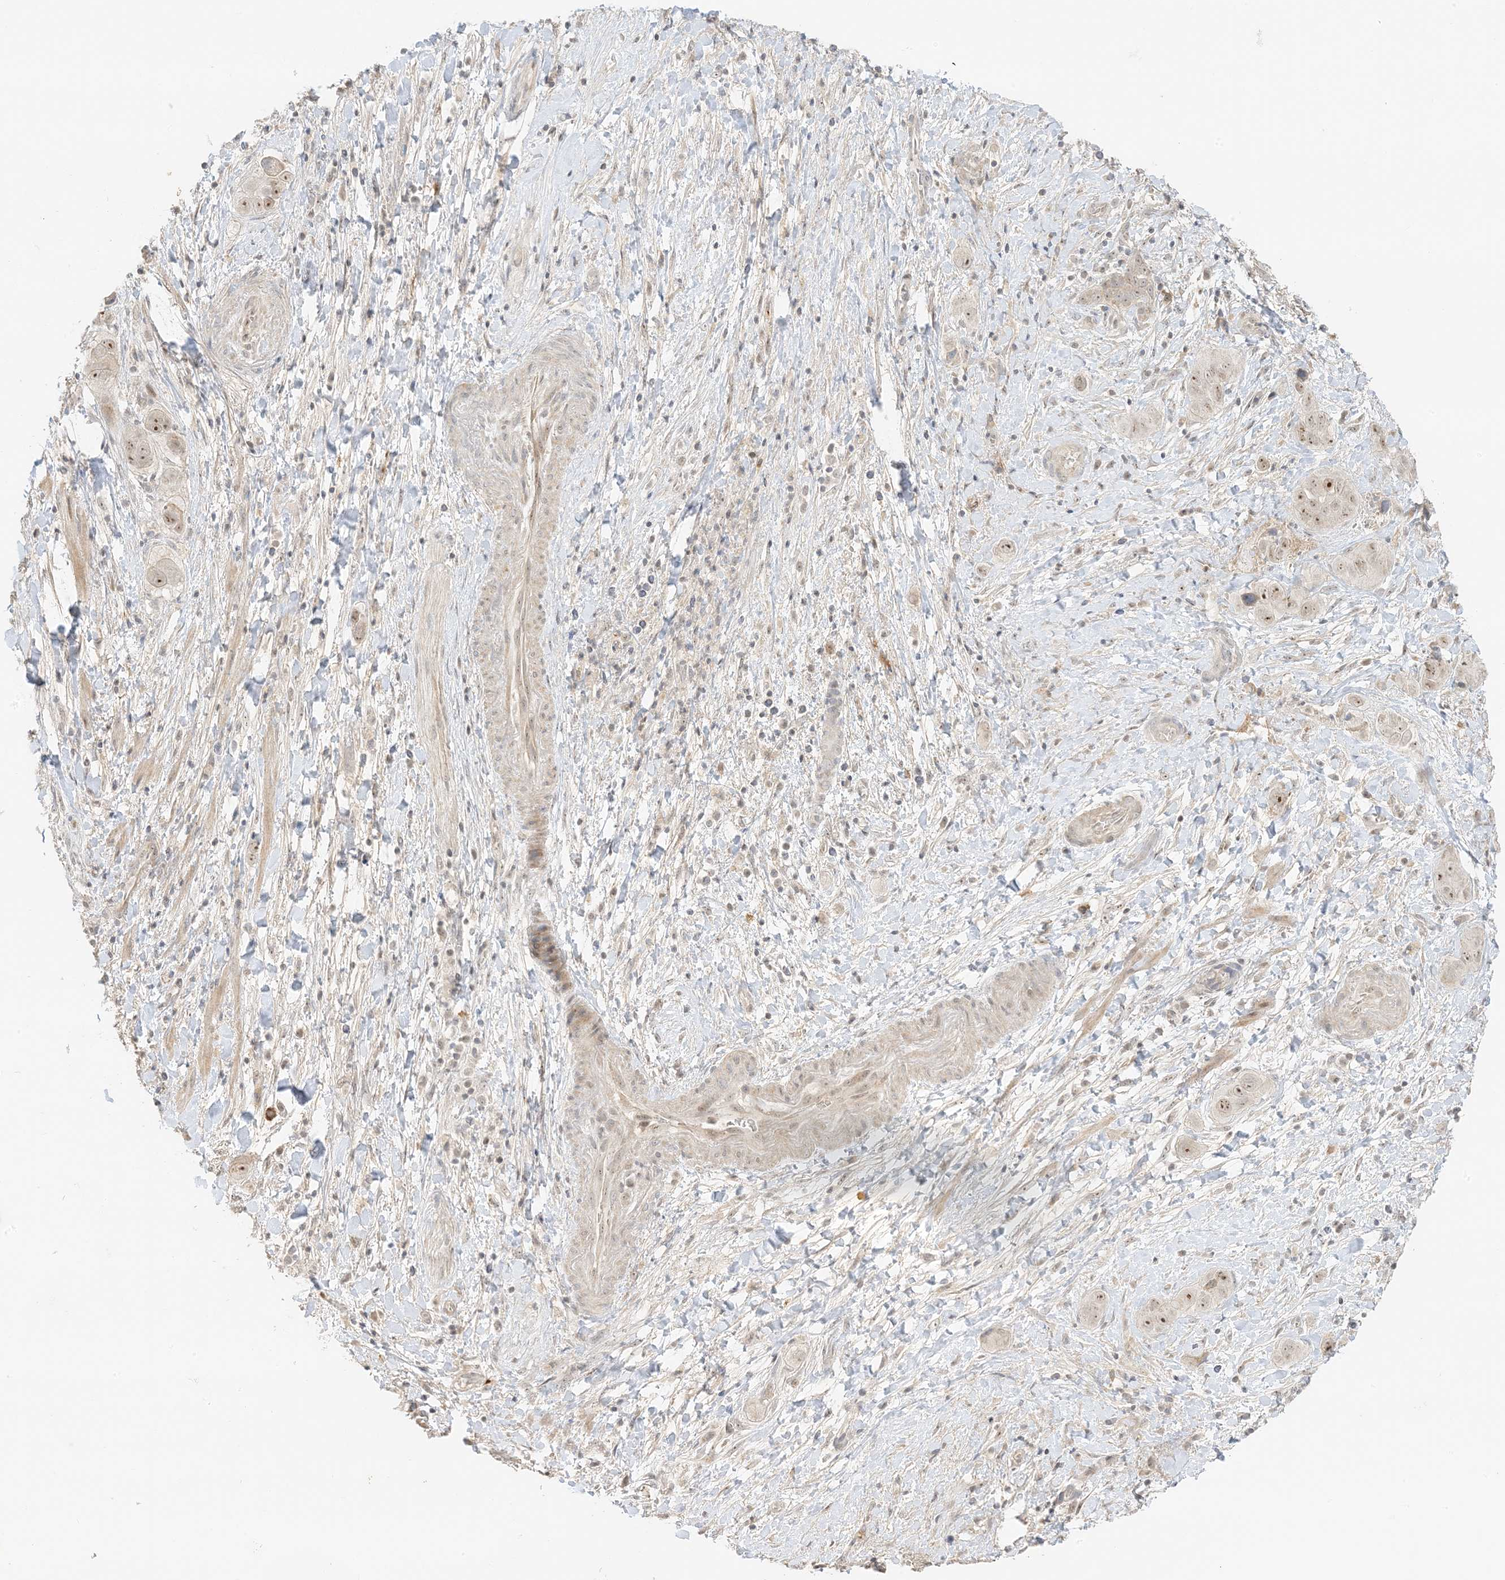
{"staining": {"intensity": "moderate", "quantity": ">75%", "location": "nuclear"}, "tissue": "liver cancer", "cell_type": "Tumor cells", "image_type": "cancer", "snomed": [{"axis": "morphology", "description": "Cholangiocarcinoma"}, {"axis": "topography", "description": "Liver"}], "caption": "The photomicrograph reveals immunohistochemical staining of liver cholangiocarcinoma. There is moderate nuclear expression is appreciated in approximately >75% of tumor cells.", "gene": "ETAA1", "patient": {"sex": "female", "age": 52}}